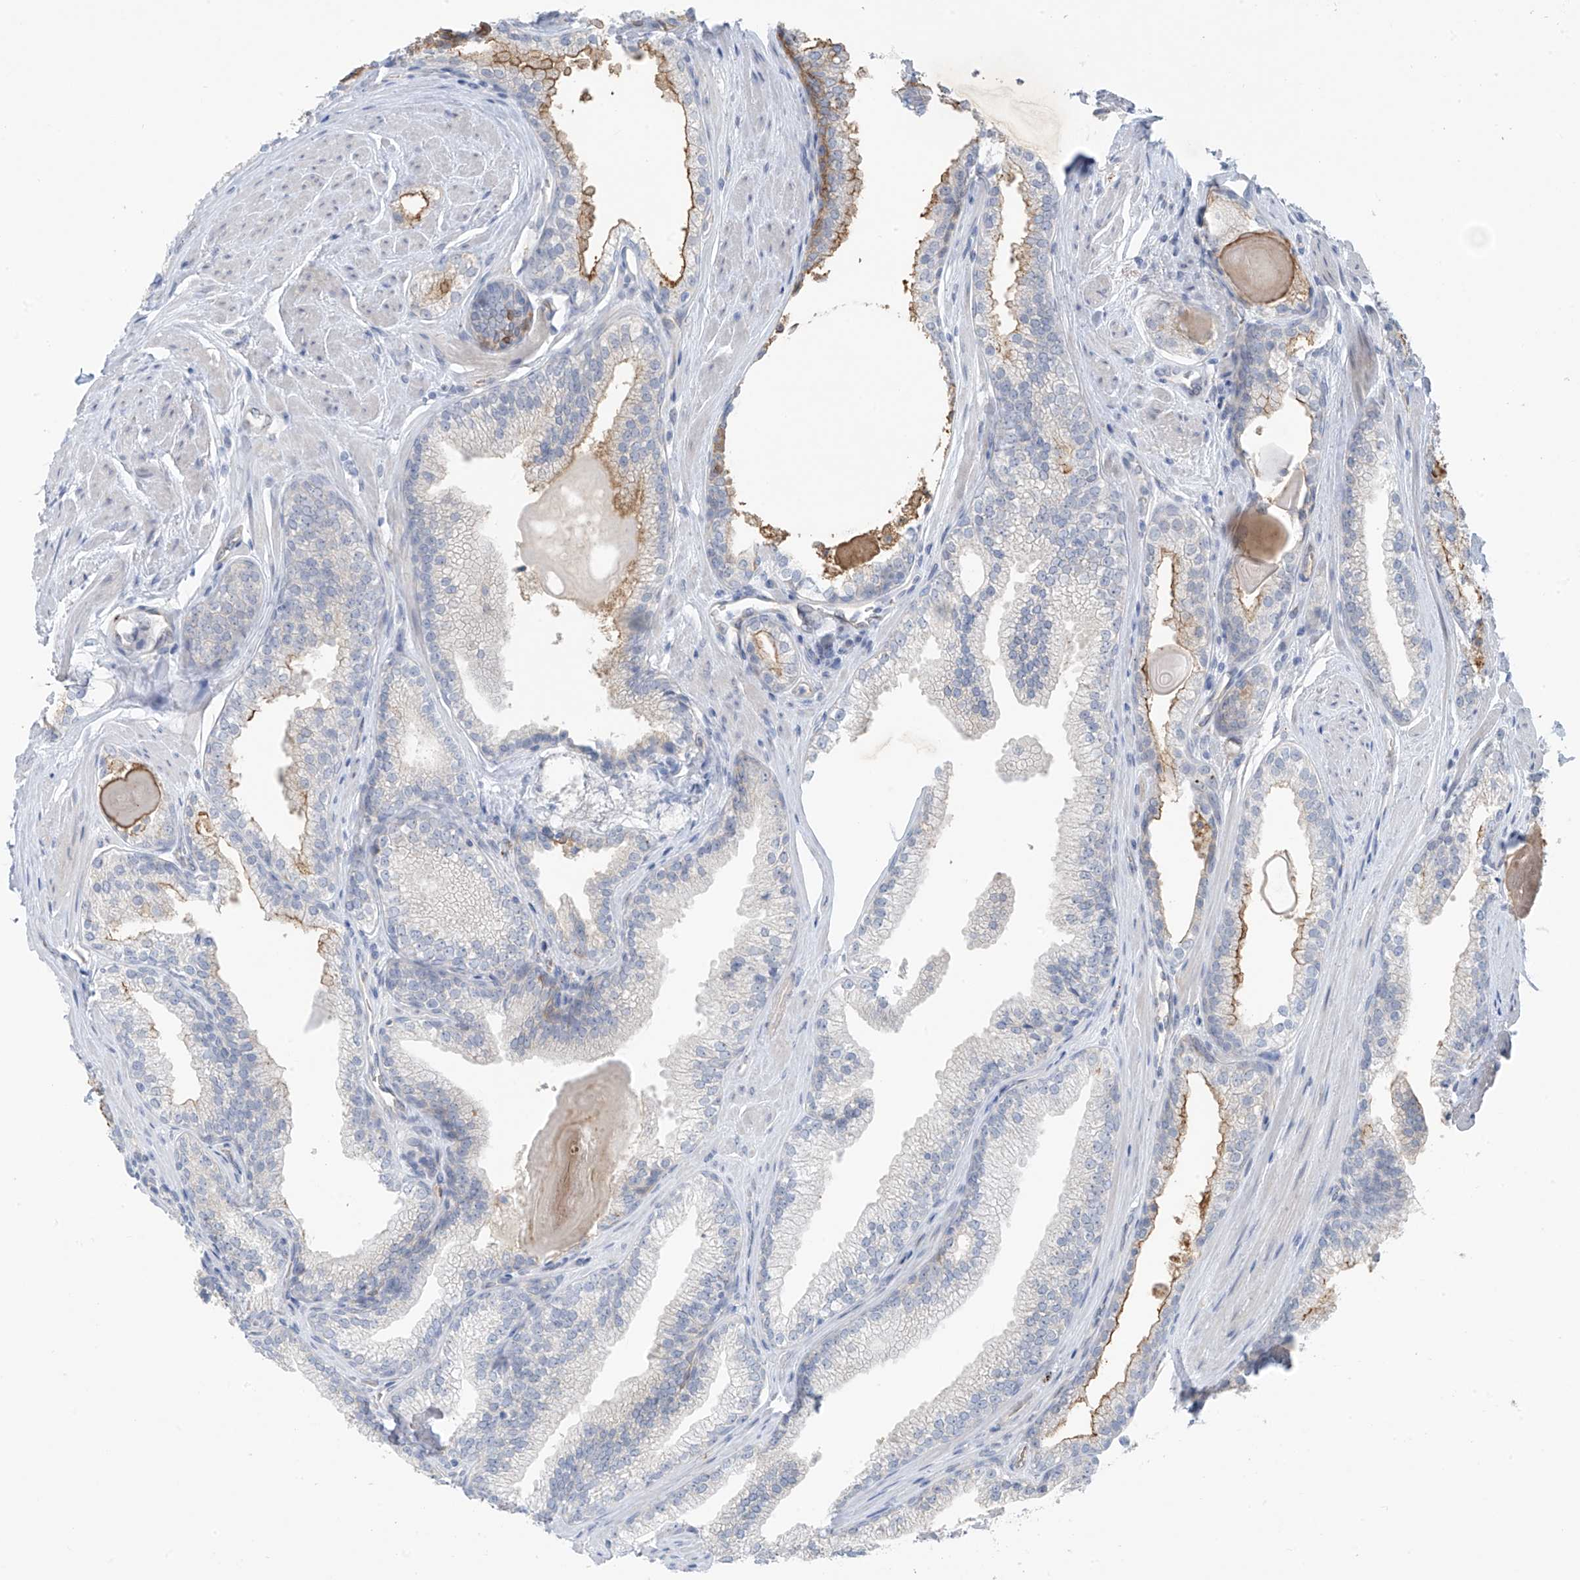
{"staining": {"intensity": "negative", "quantity": "none", "location": "none"}, "tissue": "prostate cancer", "cell_type": "Tumor cells", "image_type": "cancer", "snomed": [{"axis": "morphology", "description": "Adenocarcinoma, High grade"}, {"axis": "topography", "description": "Prostate"}], "caption": "Histopathology image shows no protein positivity in tumor cells of prostate cancer tissue. (DAB (3,3'-diaminobenzidine) immunohistochemistry with hematoxylin counter stain).", "gene": "ZNF793", "patient": {"sex": "male", "age": 63}}